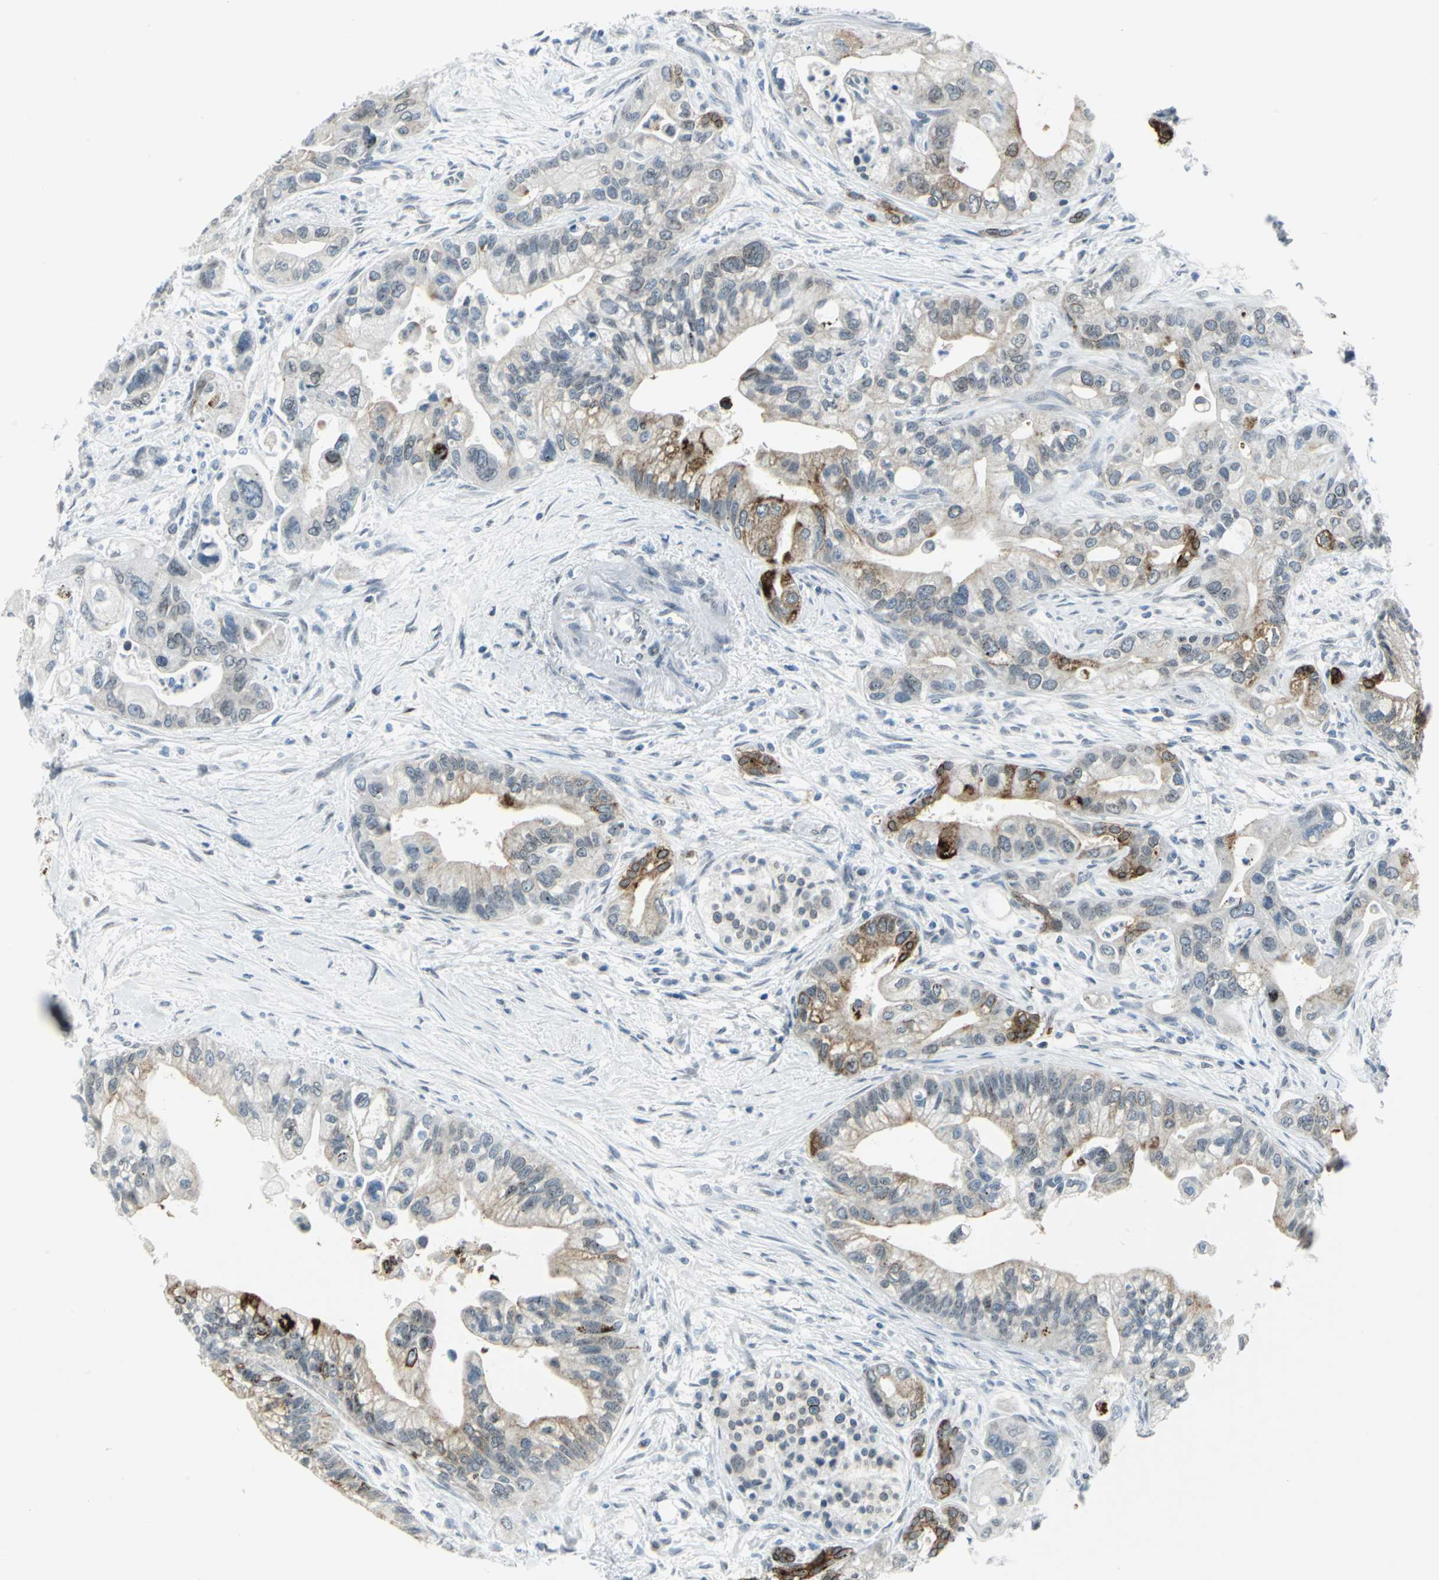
{"staining": {"intensity": "moderate", "quantity": "<25%", "location": "cytoplasmic/membranous"}, "tissue": "pancreatic cancer", "cell_type": "Tumor cells", "image_type": "cancer", "snomed": [{"axis": "morphology", "description": "Adenocarcinoma, NOS"}, {"axis": "topography", "description": "Pancreas"}], "caption": "Immunohistochemical staining of human pancreatic adenocarcinoma shows low levels of moderate cytoplasmic/membranous protein expression in about <25% of tumor cells.", "gene": "SNUPN", "patient": {"sex": "male", "age": 70}}